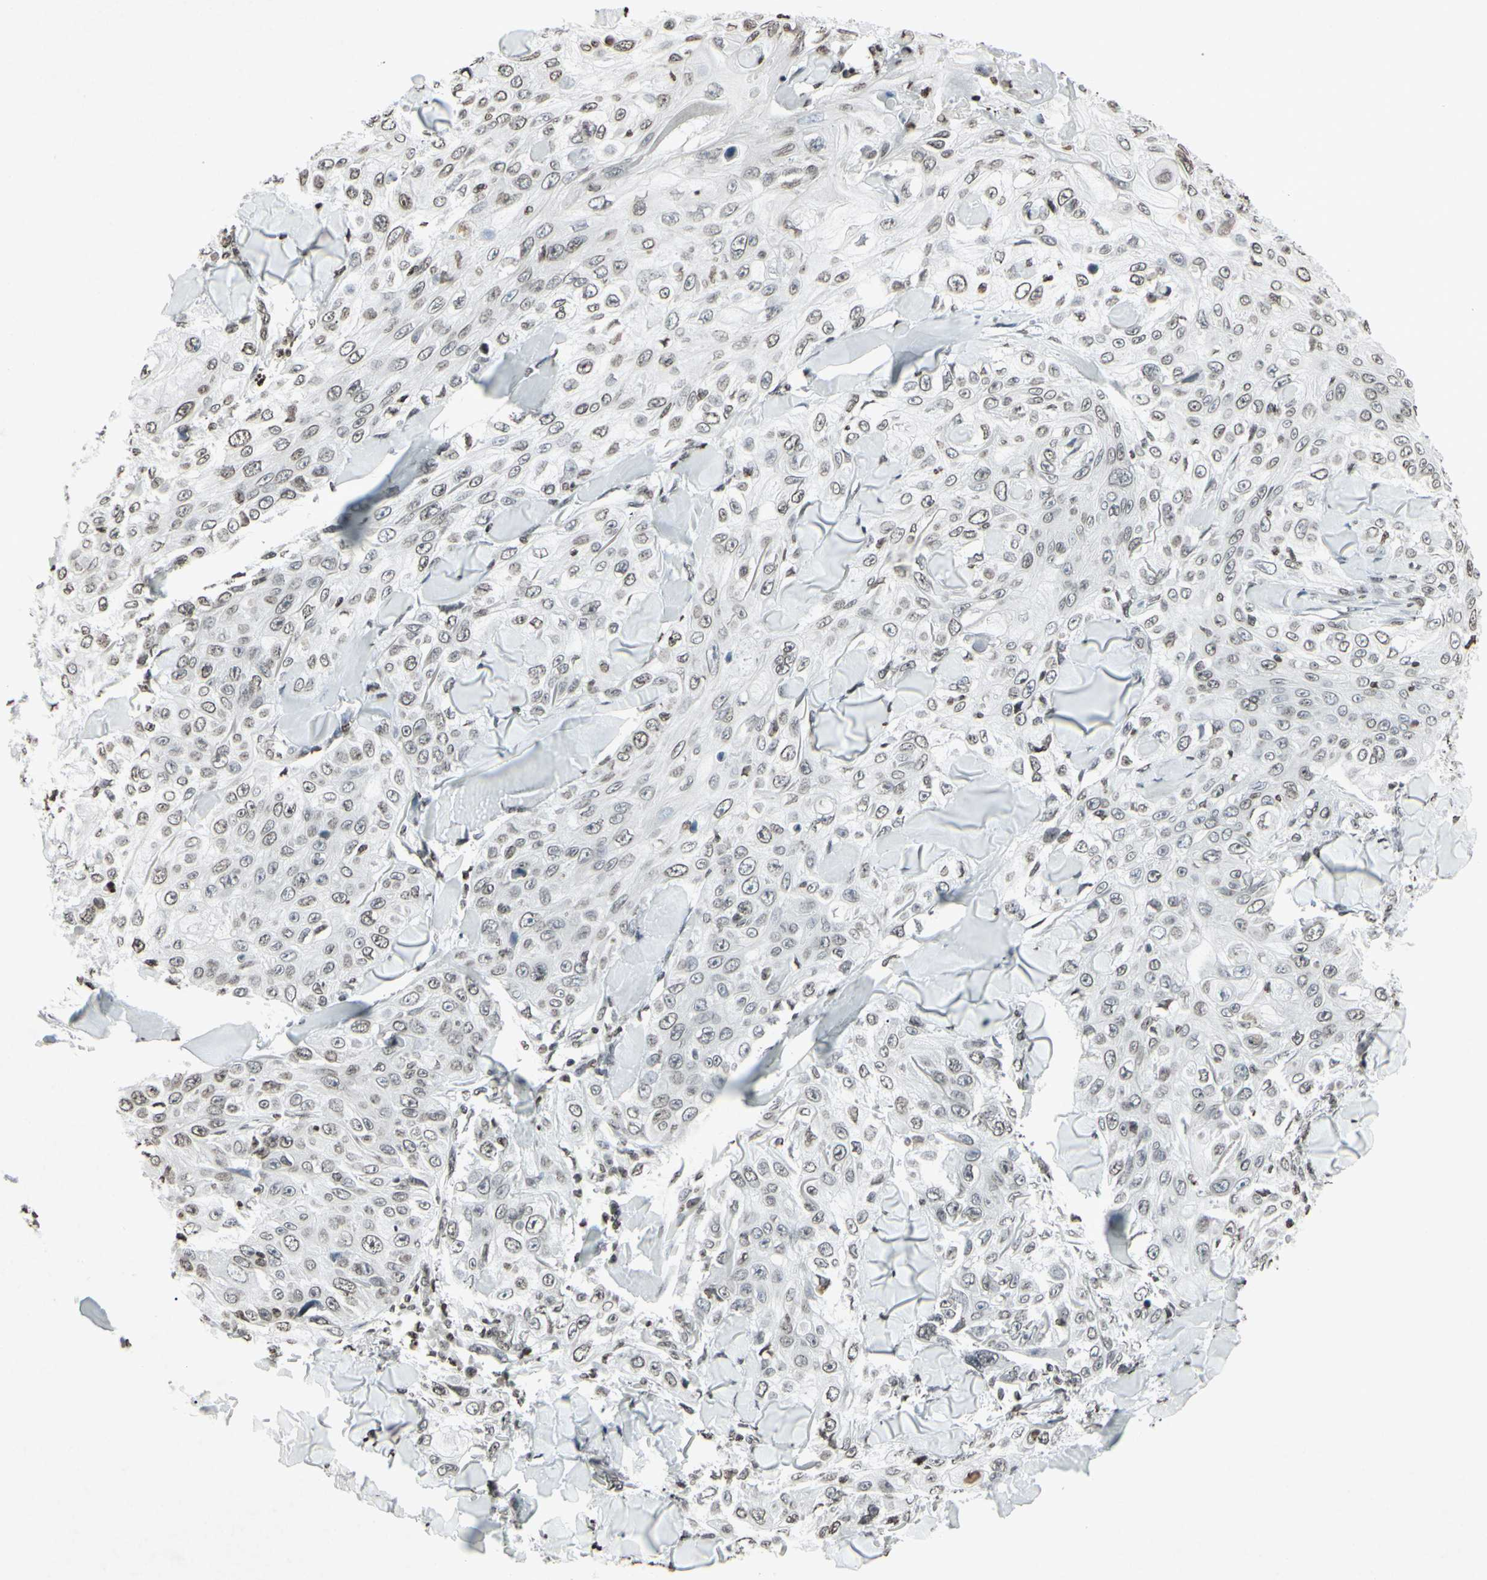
{"staining": {"intensity": "negative", "quantity": "none", "location": "none"}, "tissue": "skin cancer", "cell_type": "Tumor cells", "image_type": "cancer", "snomed": [{"axis": "morphology", "description": "Squamous cell carcinoma, NOS"}, {"axis": "topography", "description": "Skin"}], "caption": "Immunohistochemistry micrograph of neoplastic tissue: human squamous cell carcinoma (skin) stained with DAB (3,3'-diaminobenzidine) reveals no significant protein expression in tumor cells.", "gene": "CD79B", "patient": {"sex": "male", "age": 86}}